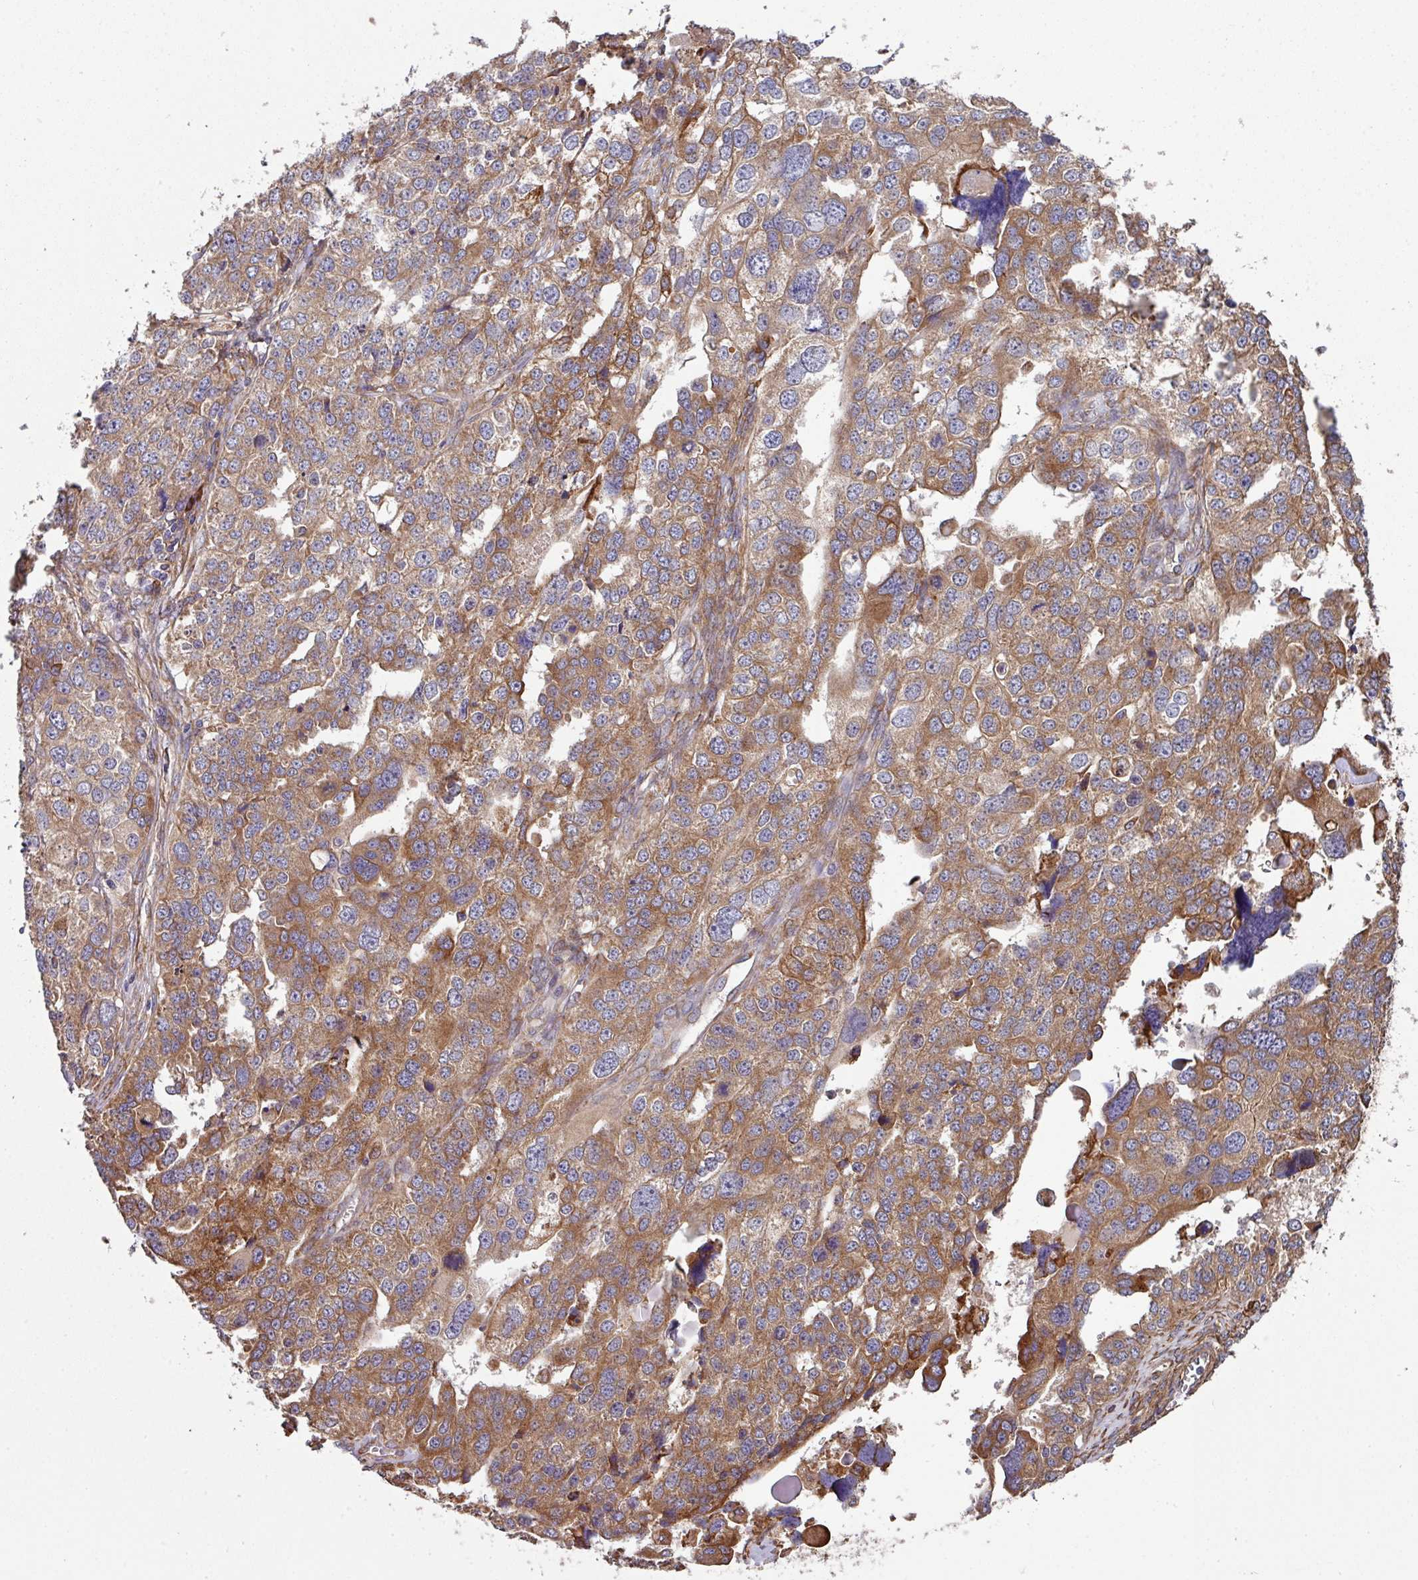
{"staining": {"intensity": "moderate", "quantity": ">75%", "location": "cytoplasmic/membranous"}, "tissue": "ovarian cancer", "cell_type": "Tumor cells", "image_type": "cancer", "snomed": [{"axis": "morphology", "description": "Cystadenocarcinoma, serous, NOS"}, {"axis": "topography", "description": "Ovary"}], "caption": "The photomicrograph shows immunohistochemical staining of serous cystadenocarcinoma (ovarian). There is moderate cytoplasmic/membranous positivity is appreciated in about >75% of tumor cells.", "gene": "FAT4", "patient": {"sex": "female", "age": 76}}